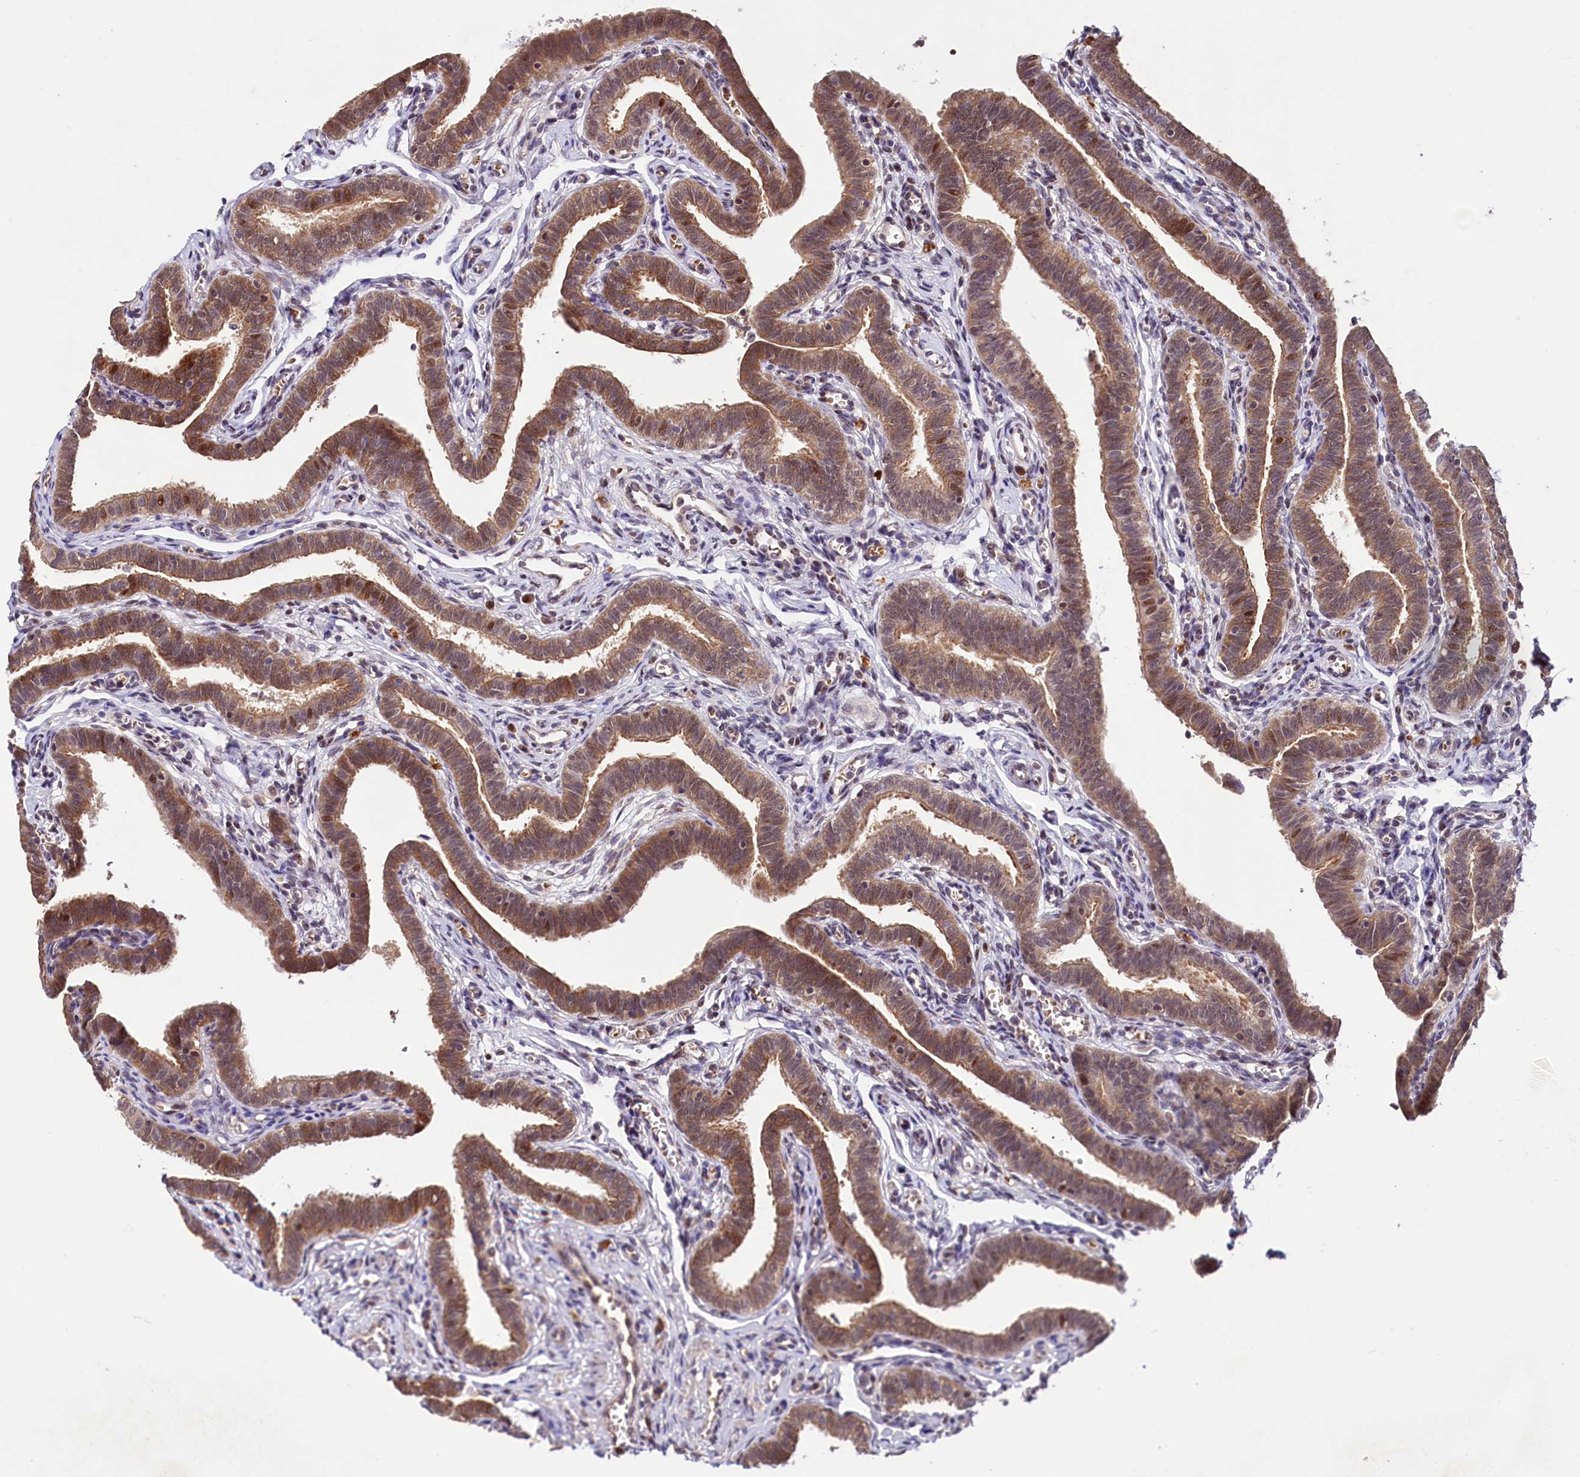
{"staining": {"intensity": "moderate", "quantity": ">75%", "location": "cytoplasmic/membranous,nuclear"}, "tissue": "fallopian tube", "cell_type": "Glandular cells", "image_type": "normal", "snomed": [{"axis": "morphology", "description": "Normal tissue, NOS"}, {"axis": "topography", "description": "Fallopian tube"}], "caption": "High-power microscopy captured an immunohistochemistry (IHC) histopathology image of unremarkable fallopian tube, revealing moderate cytoplasmic/membranous,nuclear staining in approximately >75% of glandular cells. The staining was performed using DAB (3,3'-diaminobenzidine) to visualize the protein expression in brown, while the nuclei were stained in blue with hematoxylin (Magnification: 20x).", "gene": "N4BP2L1", "patient": {"sex": "female", "age": 36}}